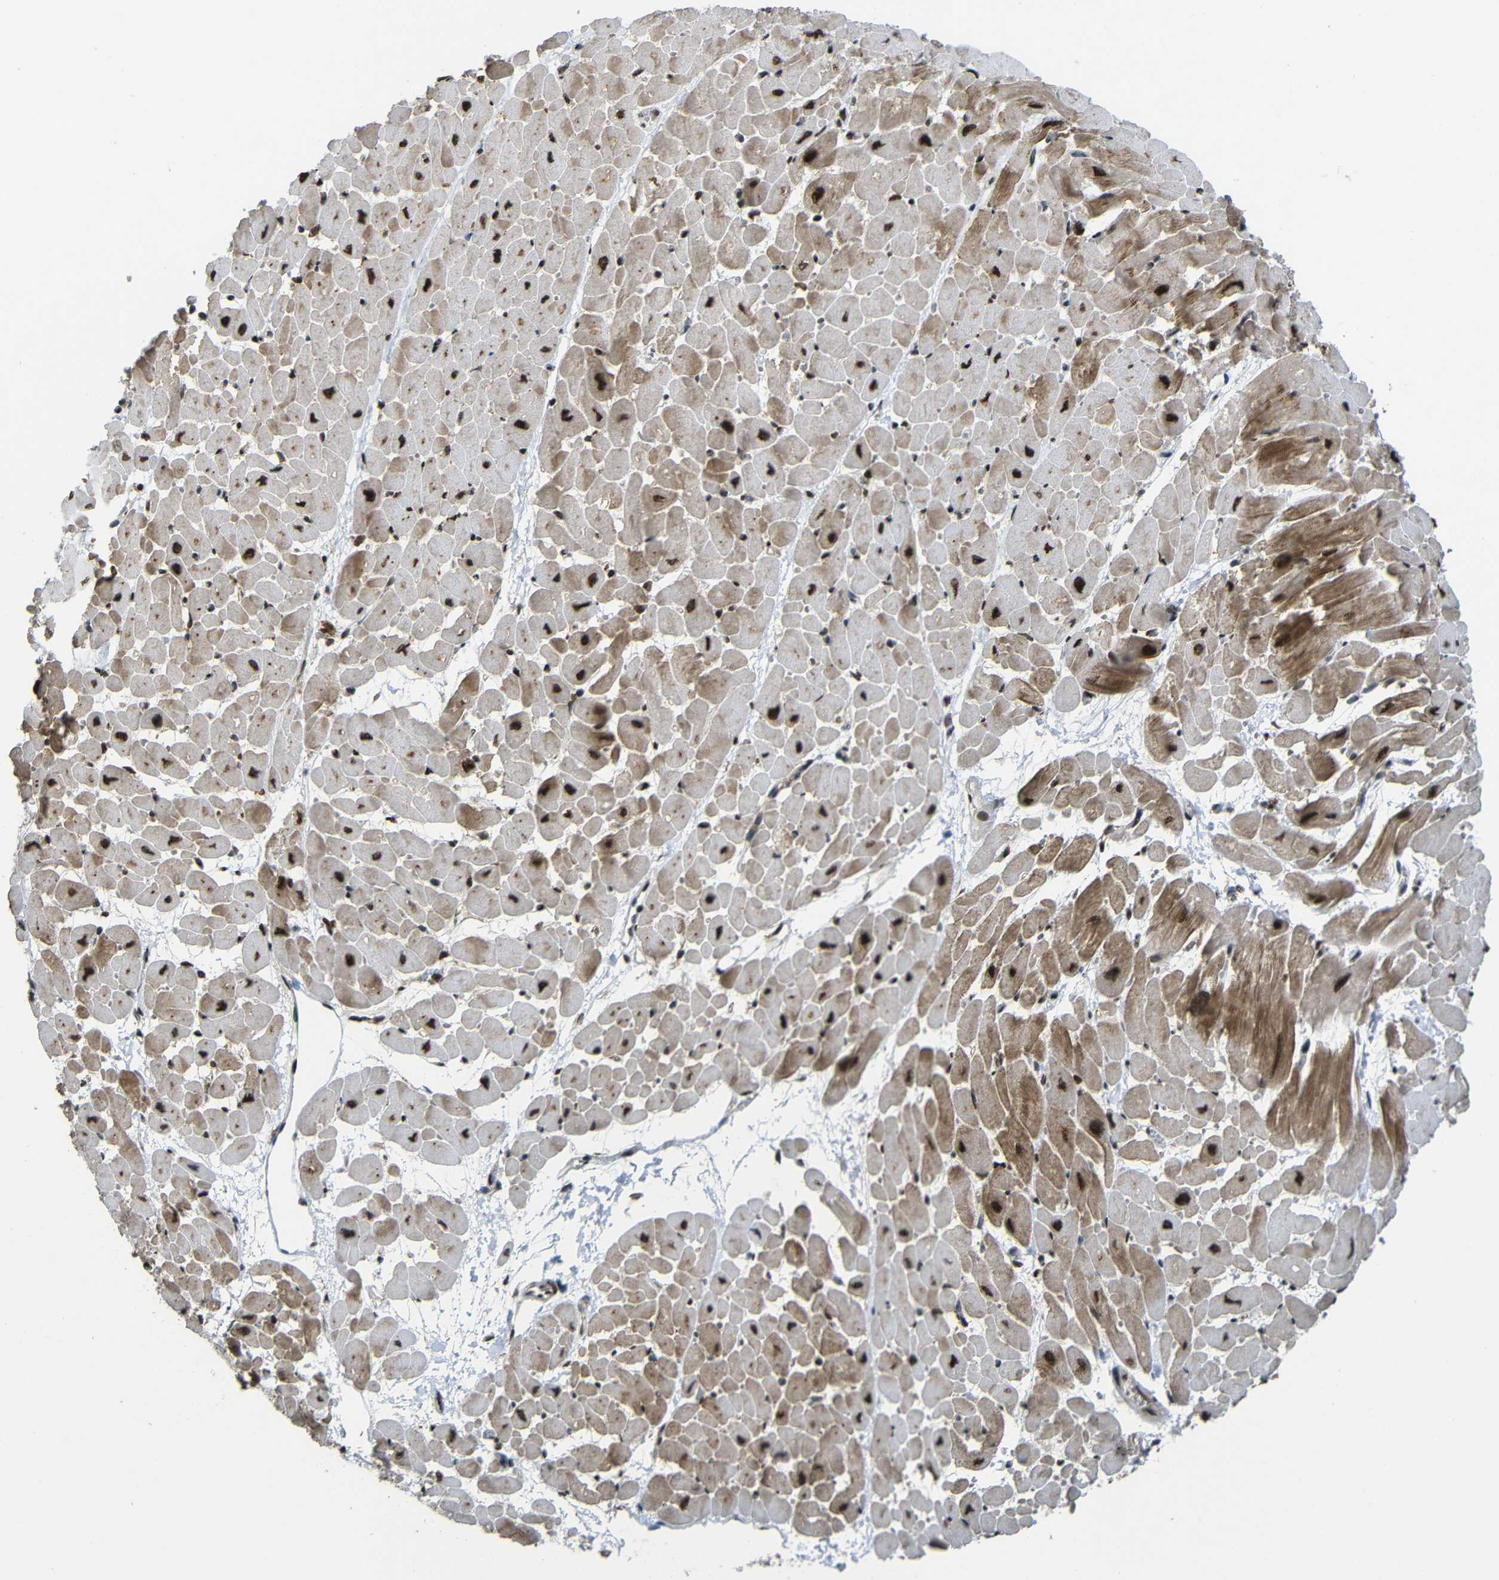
{"staining": {"intensity": "moderate", "quantity": ">75%", "location": "cytoplasmic/membranous,nuclear"}, "tissue": "heart muscle", "cell_type": "Cardiomyocytes", "image_type": "normal", "snomed": [{"axis": "morphology", "description": "Normal tissue, NOS"}, {"axis": "topography", "description": "Heart"}], "caption": "Immunohistochemistry (DAB (3,3'-diaminobenzidine)) staining of benign human heart muscle exhibits moderate cytoplasmic/membranous,nuclear protein staining in approximately >75% of cardiomyocytes. The staining is performed using DAB (3,3'-diaminobenzidine) brown chromogen to label protein expression. The nuclei are counter-stained blue using hematoxylin.", "gene": "TCF7L2", "patient": {"sex": "male", "age": 45}}